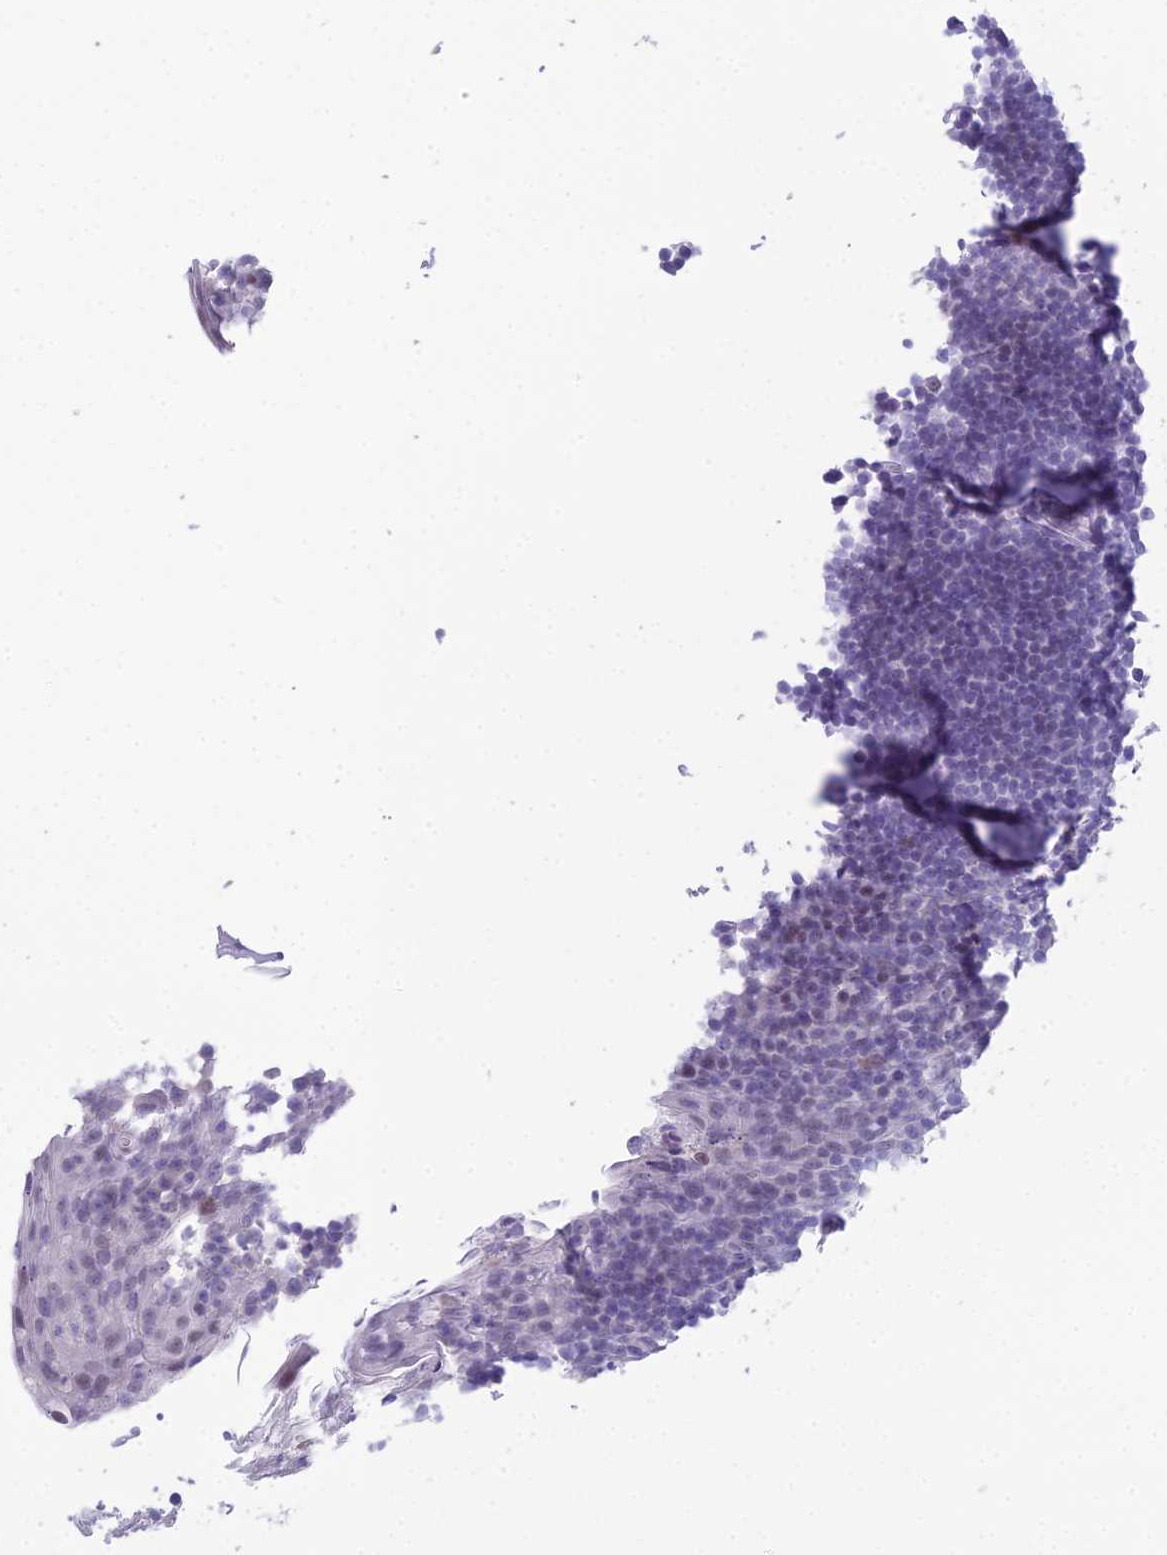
{"staining": {"intensity": "negative", "quantity": "none", "location": "none"}, "tissue": "tonsil", "cell_type": "Germinal center cells", "image_type": "normal", "snomed": [{"axis": "morphology", "description": "Normal tissue, NOS"}, {"axis": "topography", "description": "Tonsil"}], "caption": "This histopathology image is of unremarkable tonsil stained with IHC to label a protein in brown with the nuclei are counter-stained blue. There is no staining in germinal center cells.", "gene": "CC2D2A", "patient": {"sex": "male", "age": 17}}